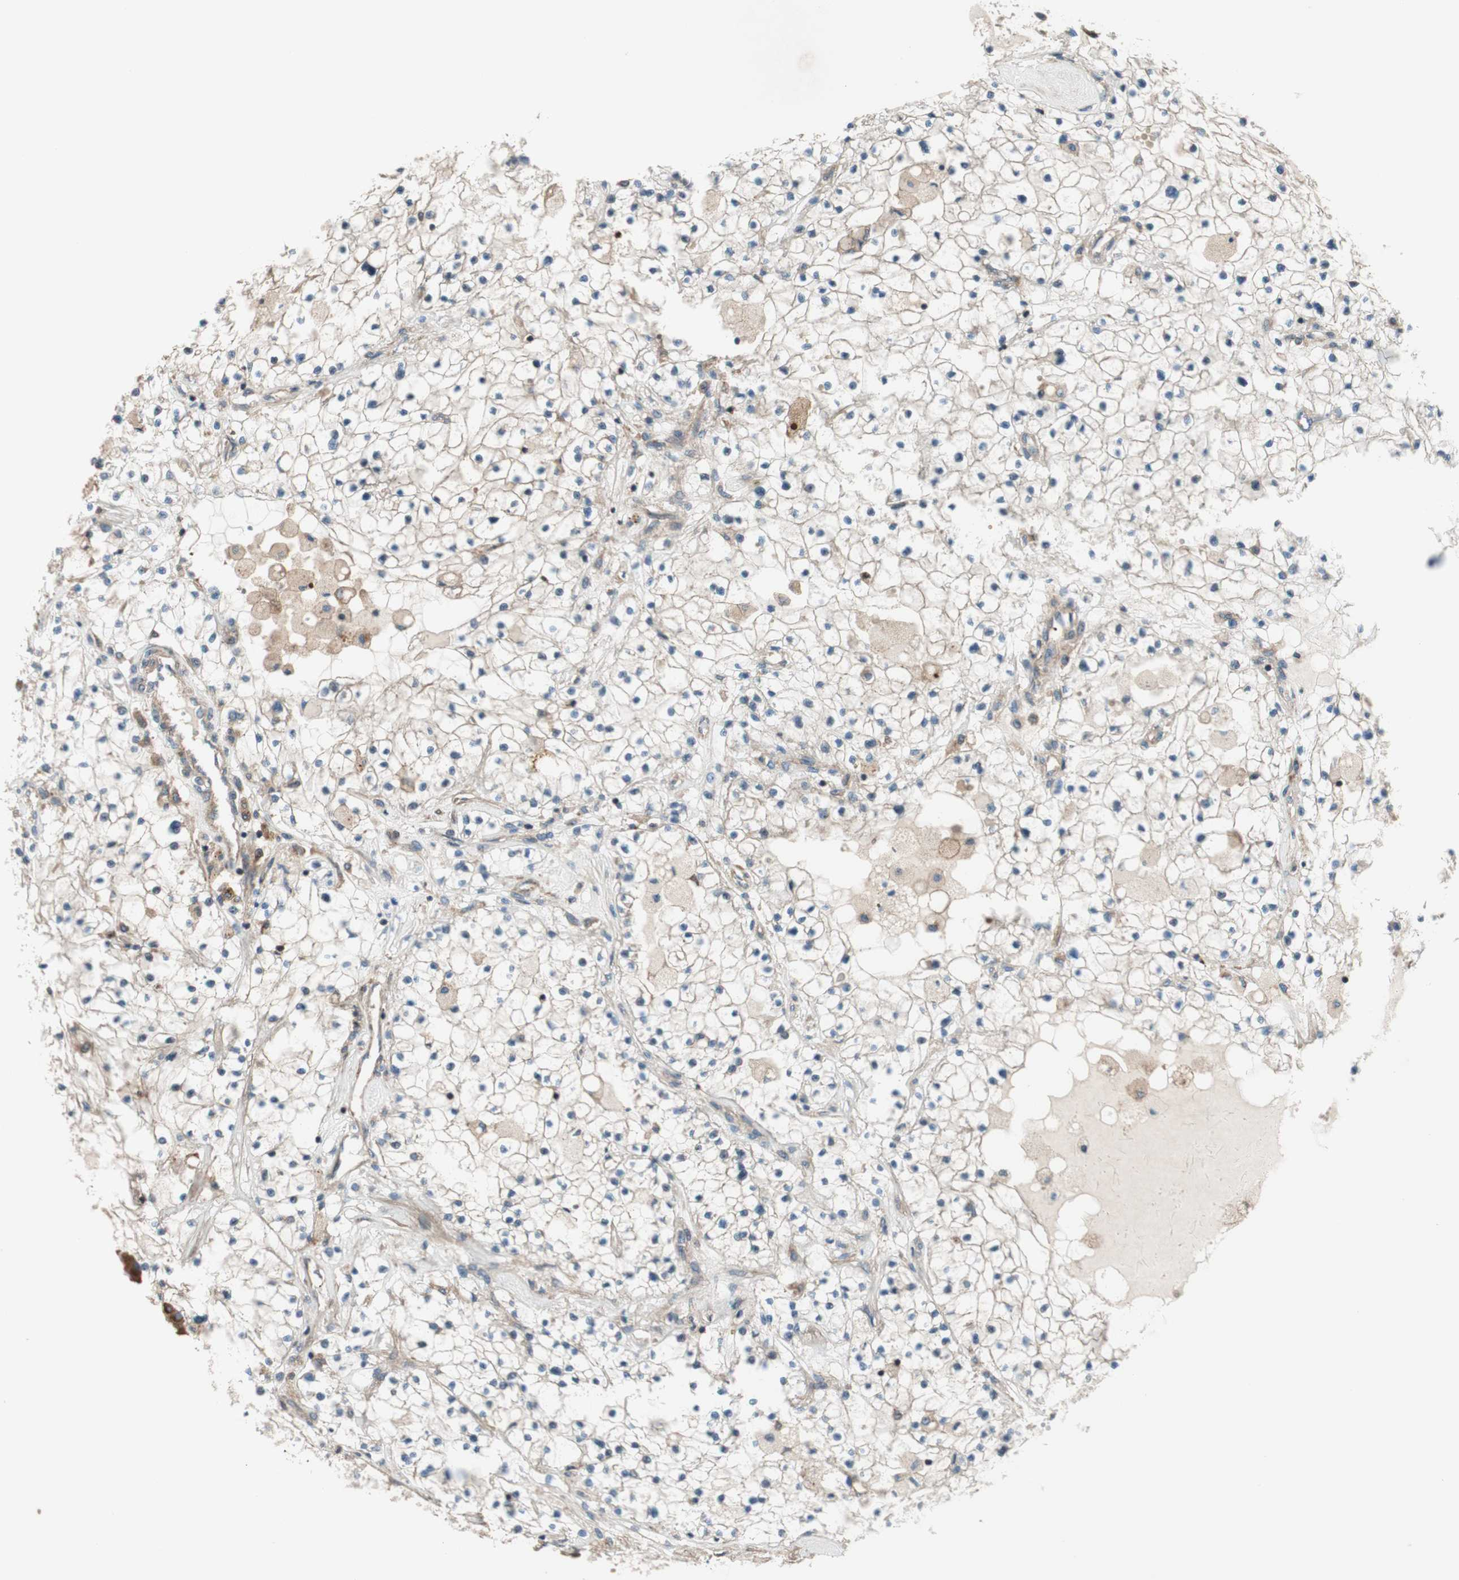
{"staining": {"intensity": "weak", "quantity": "<25%", "location": "cytoplasmic/membranous"}, "tissue": "renal cancer", "cell_type": "Tumor cells", "image_type": "cancer", "snomed": [{"axis": "morphology", "description": "Adenocarcinoma, NOS"}, {"axis": "topography", "description": "Kidney"}], "caption": "The photomicrograph demonstrates no significant positivity in tumor cells of renal adenocarcinoma. The staining was performed using DAB to visualize the protein expression in brown, while the nuclei were stained in blue with hematoxylin (Magnification: 20x).", "gene": "CCN4", "patient": {"sex": "male", "age": 68}}